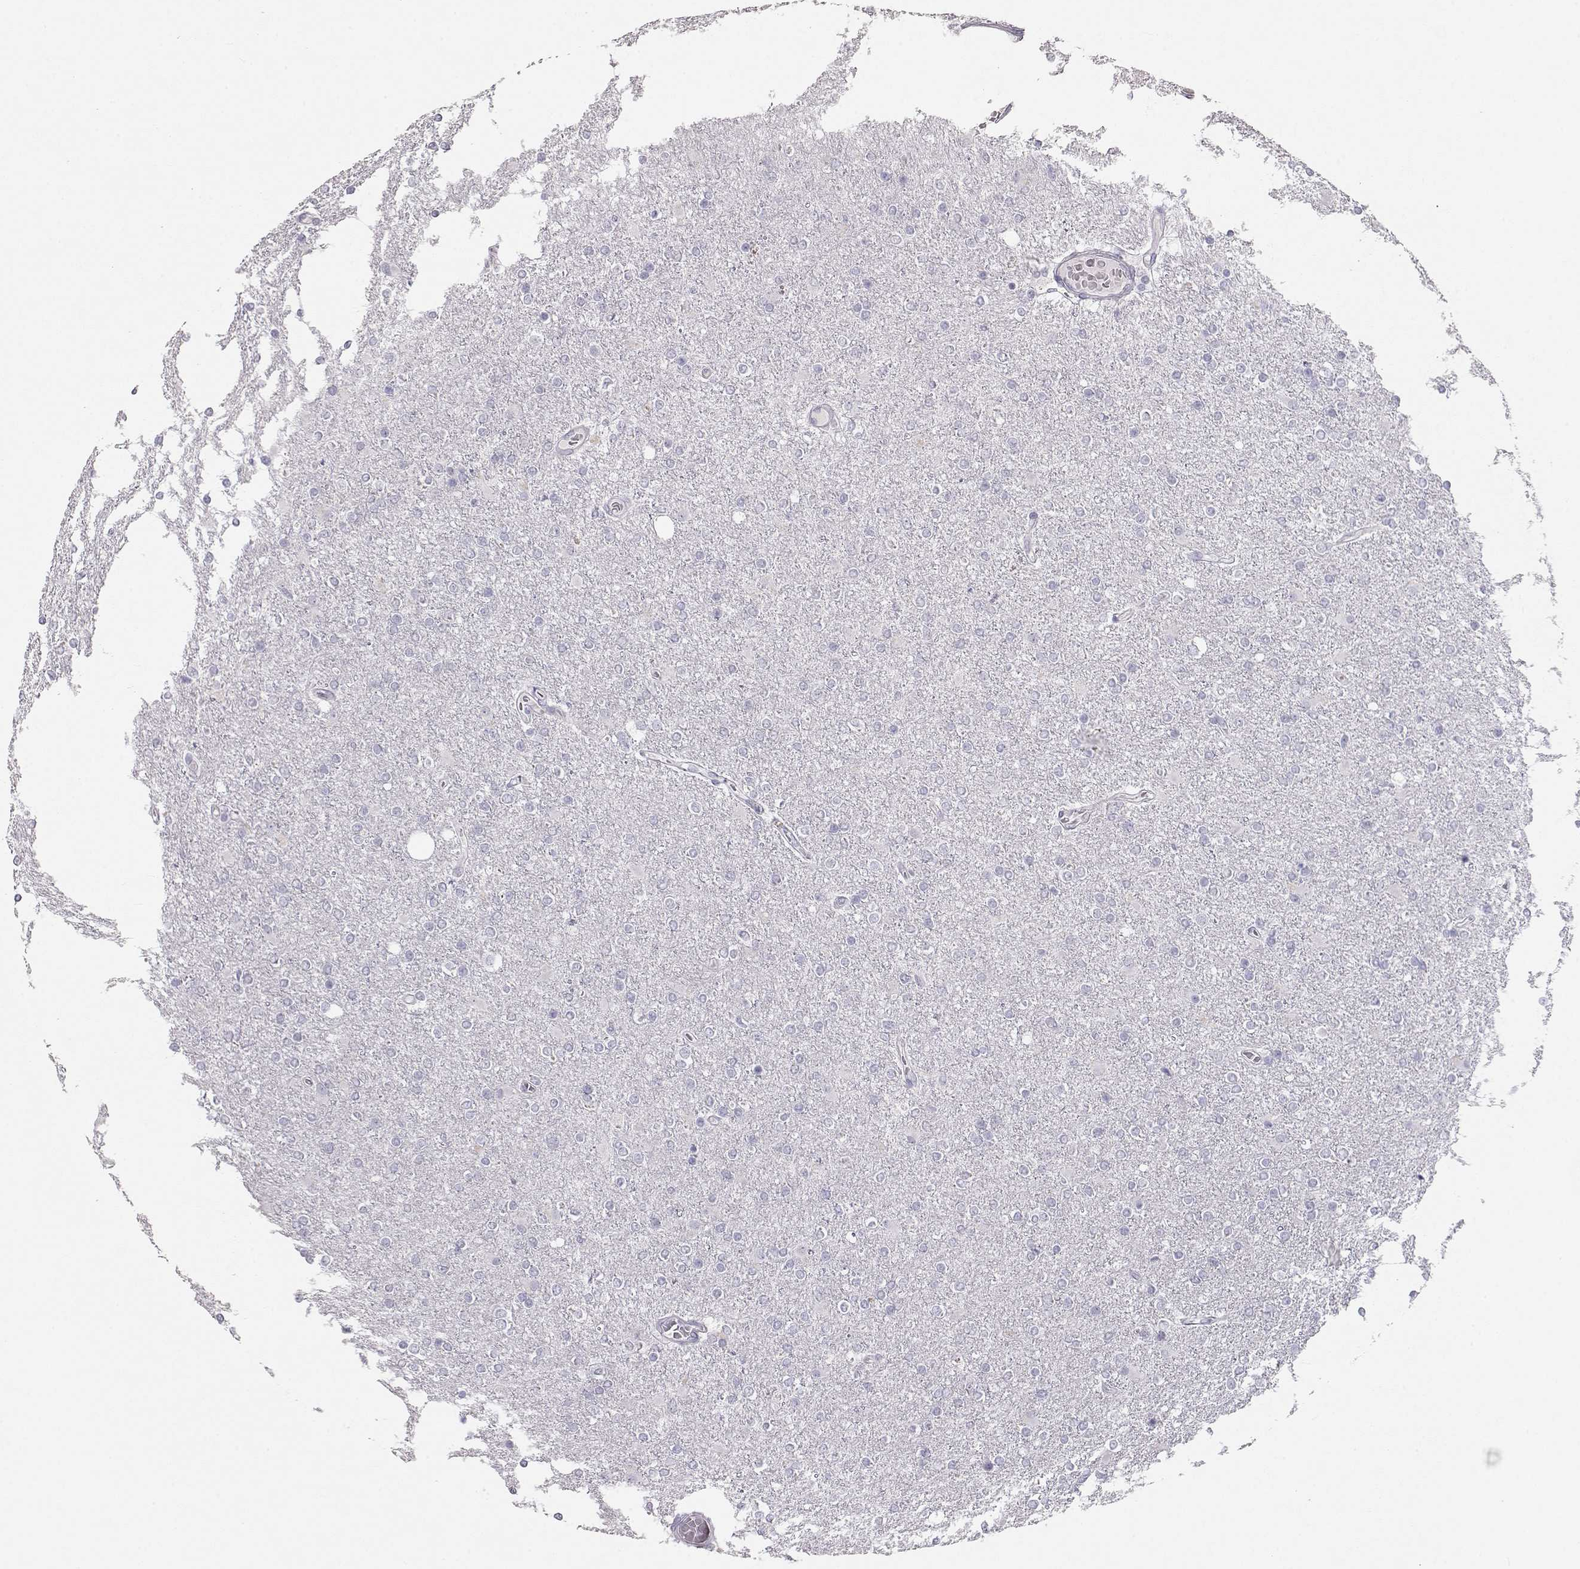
{"staining": {"intensity": "negative", "quantity": "none", "location": "none"}, "tissue": "glioma", "cell_type": "Tumor cells", "image_type": "cancer", "snomed": [{"axis": "morphology", "description": "Glioma, malignant, High grade"}, {"axis": "topography", "description": "Cerebral cortex"}], "caption": "A high-resolution image shows immunohistochemistry (IHC) staining of malignant high-grade glioma, which demonstrates no significant expression in tumor cells.", "gene": "LAMB3", "patient": {"sex": "male", "age": 70}}